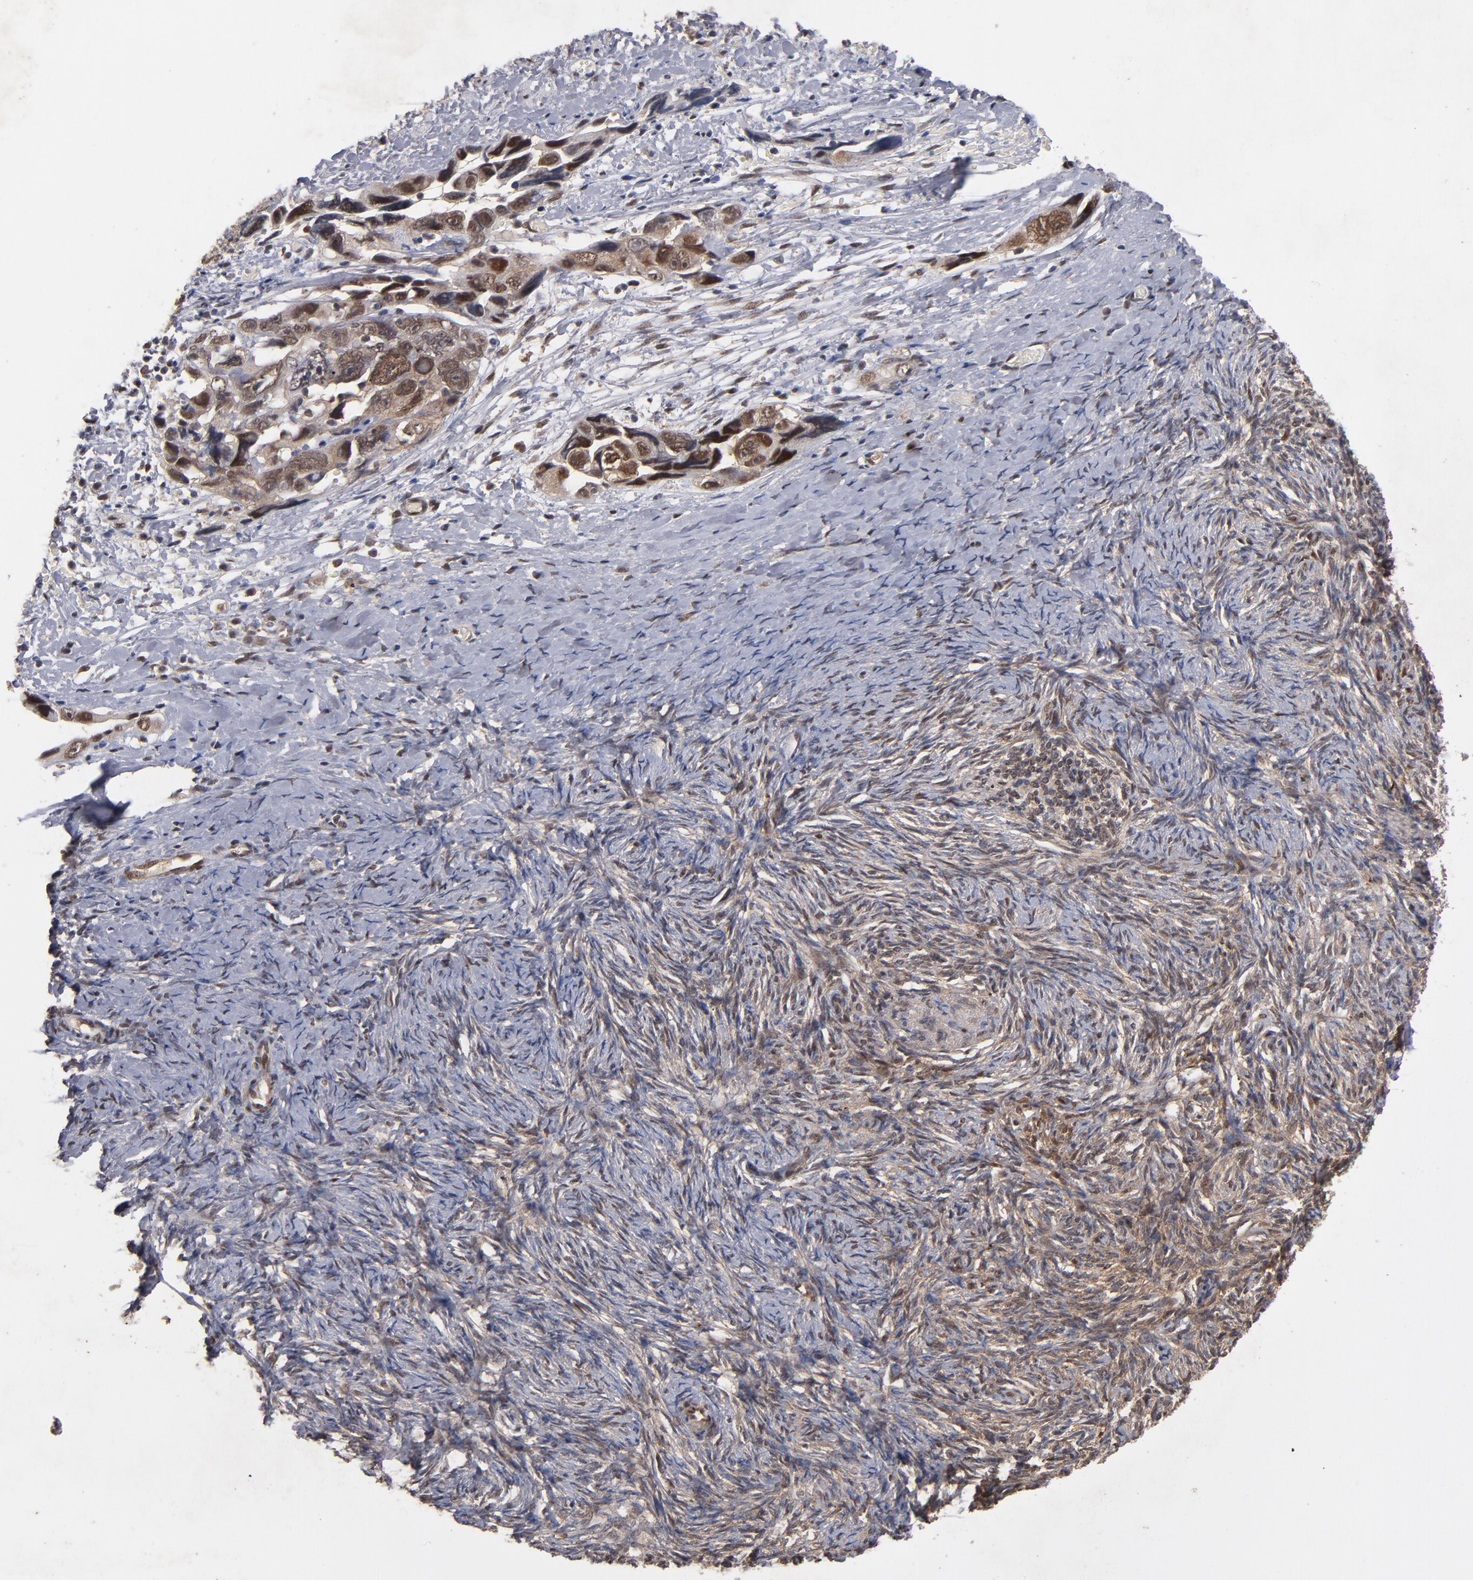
{"staining": {"intensity": "moderate", "quantity": ">75%", "location": "cytoplasmic/membranous,nuclear"}, "tissue": "ovarian cancer", "cell_type": "Tumor cells", "image_type": "cancer", "snomed": [{"axis": "morphology", "description": "Normal tissue, NOS"}, {"axis": "morphology", "description": "Cystadenocarcinoma, serous, NOS"}, {"axis": "topography", "description": "Ovary"}], "caption": "Tumor cells exhibit moderate cytoplasmic/membranous and nuclear positivity in approximately >75% of cells in ovarian cancer.", "gene": "HUWE1", "patient": {"sex": "female", "age": 62}}